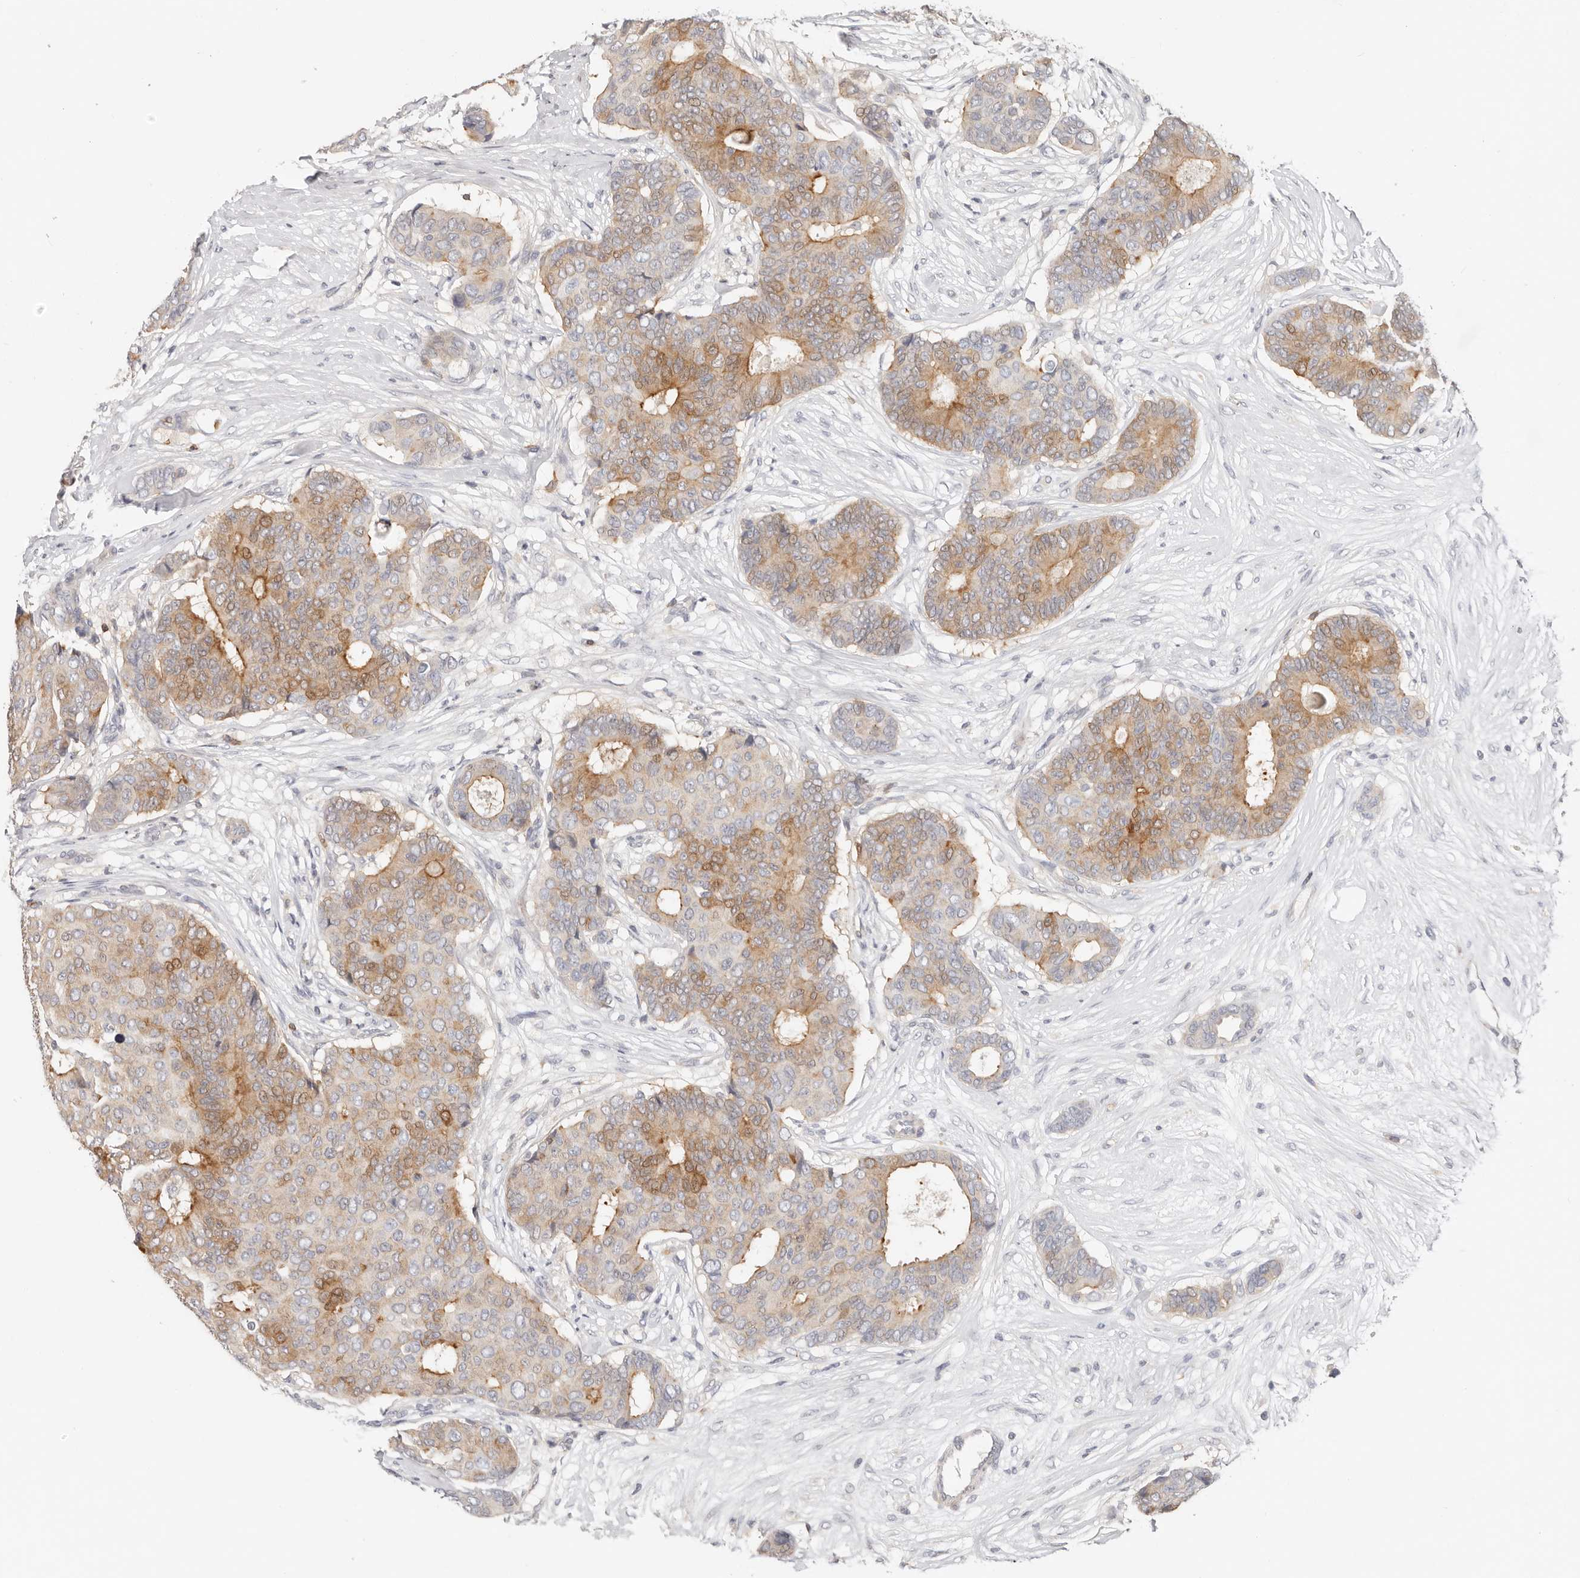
{"staining": {"intensity": "moderate", "quantity": "25%-75%", "location": "cytoplasmic/membranous"}, "tissue": "breast cancer", "cell_type": "Tumor cells", "image_type": "cancer", "snomed": [{"axis": "morphology", "description": "Duct carcinoma"}, {"axis": "topography", "description": "Breast"}], "caption": "There is medium levels of moderate cytoplasmic/membranous staining in tumor cells of intraductal carcinoma (breast), as demonstrated by immunohistochemical staining (brown color).", "gene": "TMEM63B", "patient": {"sex": "female", "age": 75}}